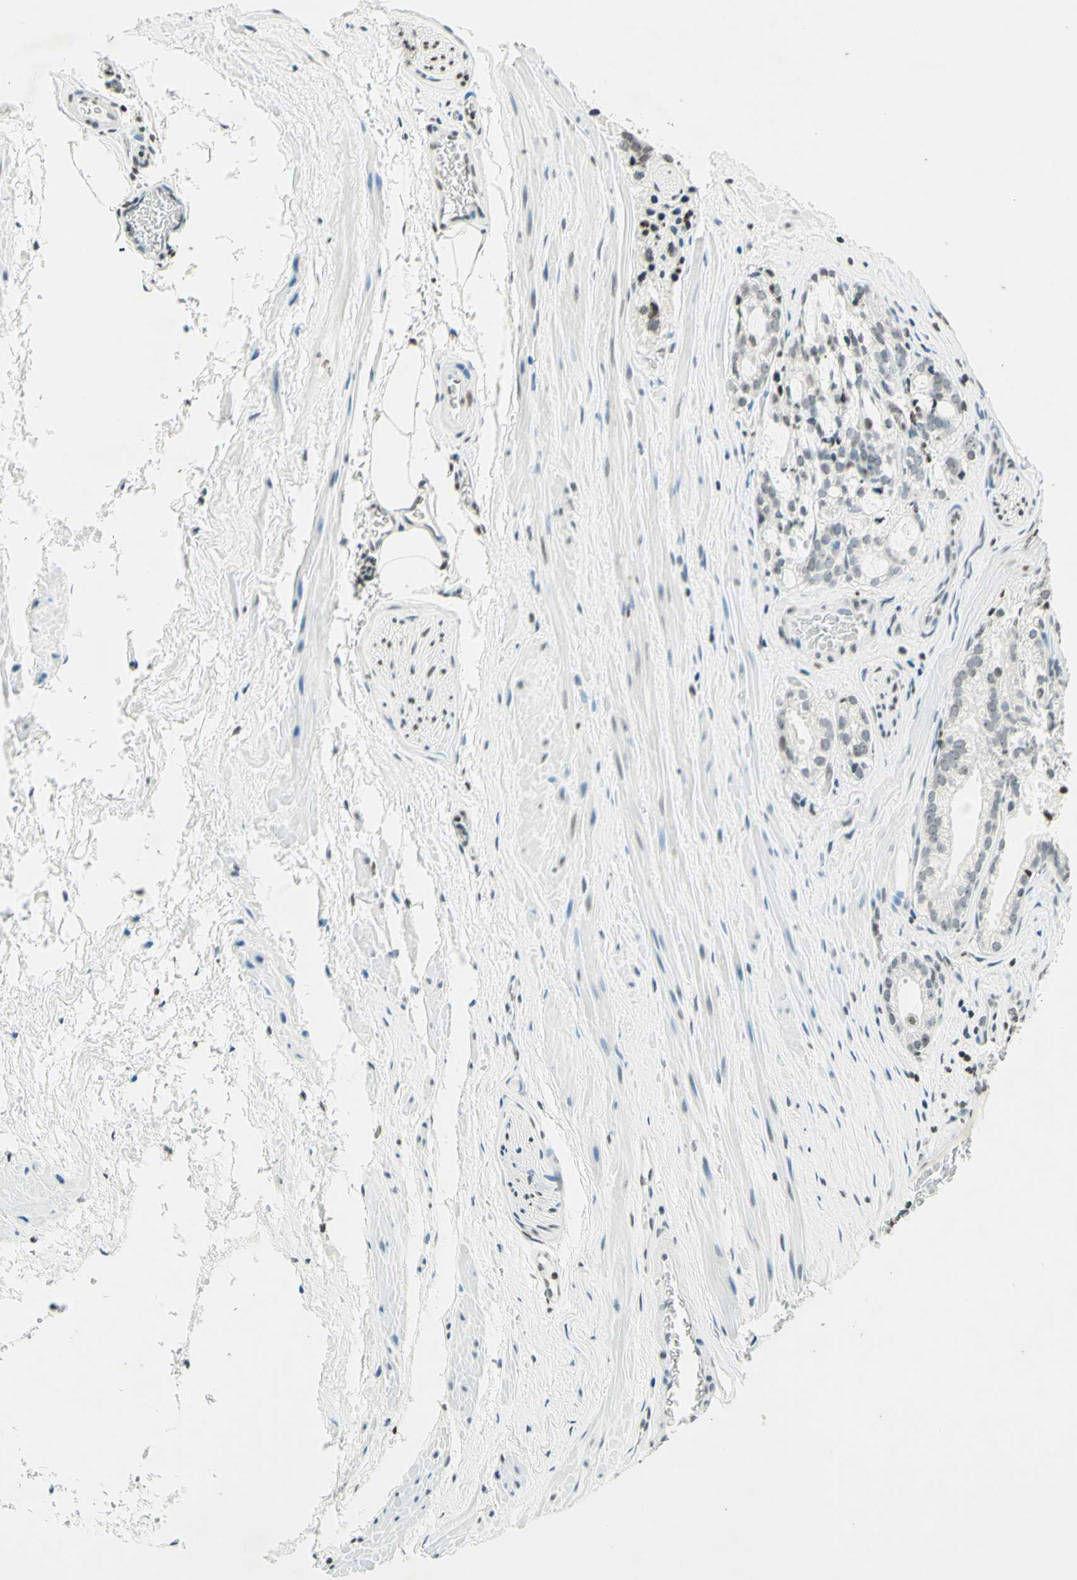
{"staining": {"intensity": "weak", "quantity": "25%-75%", "location": "nuclear"}, "tissue": "prostate cancer", "cell_type": "Tumor cells", "image_type": "cancer", "snomed": [{"axis": "morphology", "description": "Adenocarcinoma, Low grade"}, {"axis": "topography", "description": "Prostate"}], "caption": "Immunohistochemical staining of human prostate cancer (low-grade adenocarcinoma) displays weak nuclear protein expression in about 25%-75% of tumor cells. (DAB (3,3'-diaminobenzidine) IHC, brown staining for protein, blue staining for nuclei).", "gene": "MSH2", "patient": {"sex": "male", "age": 59}}